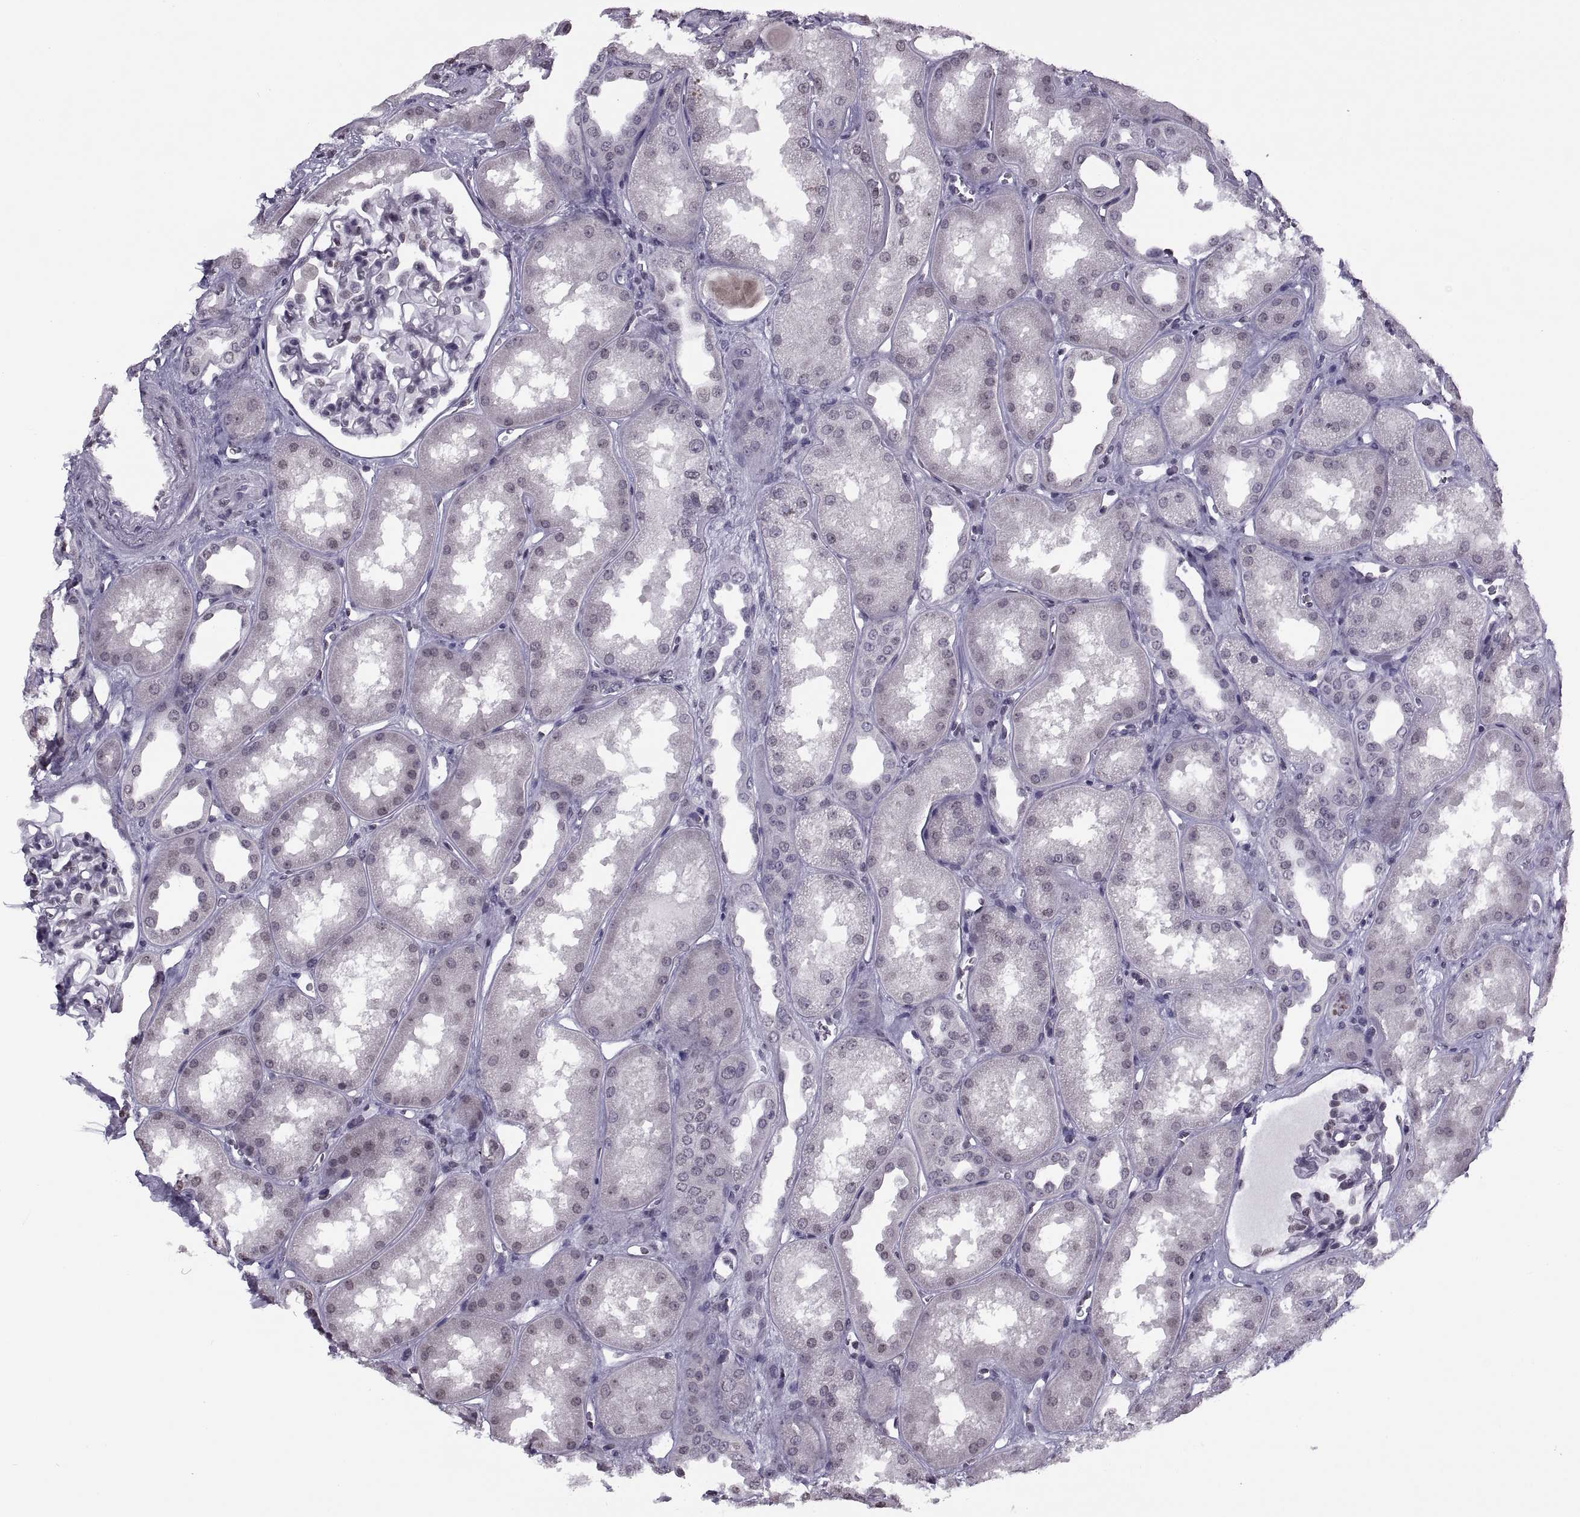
{"staining": {"intensity": "negative", "quantity": "none", "location": "none"}, "tissue": "kidney", "cell_type": "Cells in glomeruli", "image_type": "normal", "snomed": [{"axis": "morphology", "description": "Normal tissue, NOS"}, {"axis": "topography", "description": "Kidney"}], "caption": "This is an immunohistochemistry micrograph of benign kidney. There is no staining in cells in glomeruli.", "gene": "H1", "patient": {"sex": "male", "age": 61}}